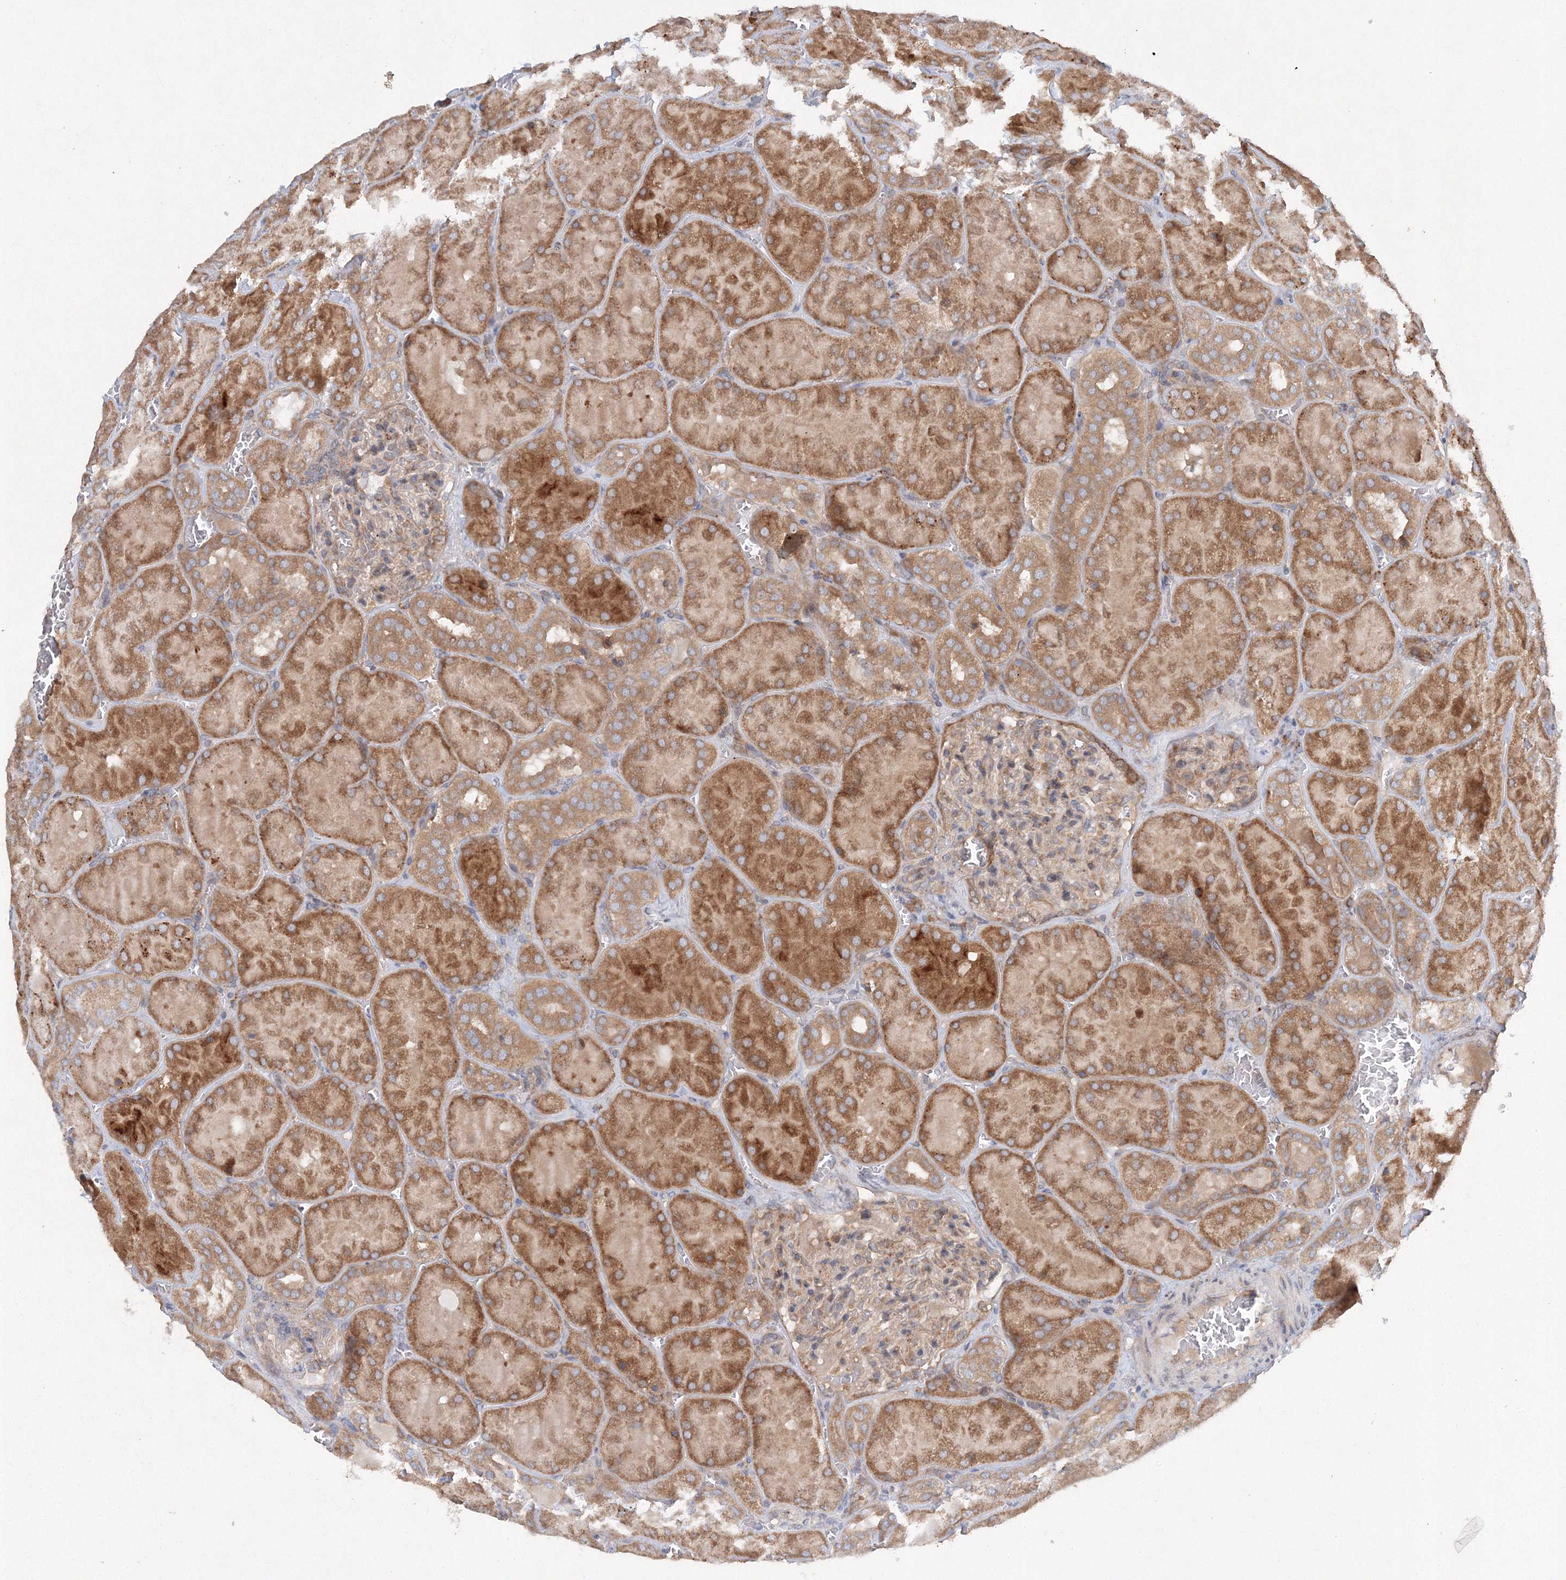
{"staining": {"intensity": "weak", "quantity": "25%-75%", "location": "cytoplasmic/membranous"}, "tissue": "kidney", "cell_type": "Cells in glomeruli", "image_type": "normal", "snomed": [{"axis": "morphology", "description": "Normal tissue, NOS"}, {"axis": "topography", "description": "Kidney"}], "caption": "Protein staining reveals weak cytoplasmic/membranous staining in approximately 25%-75% of cells in glomeruli in unremarkable kidney.", "gene": "SLC36A1", "patient": {"sex": "male", "age": 28}}